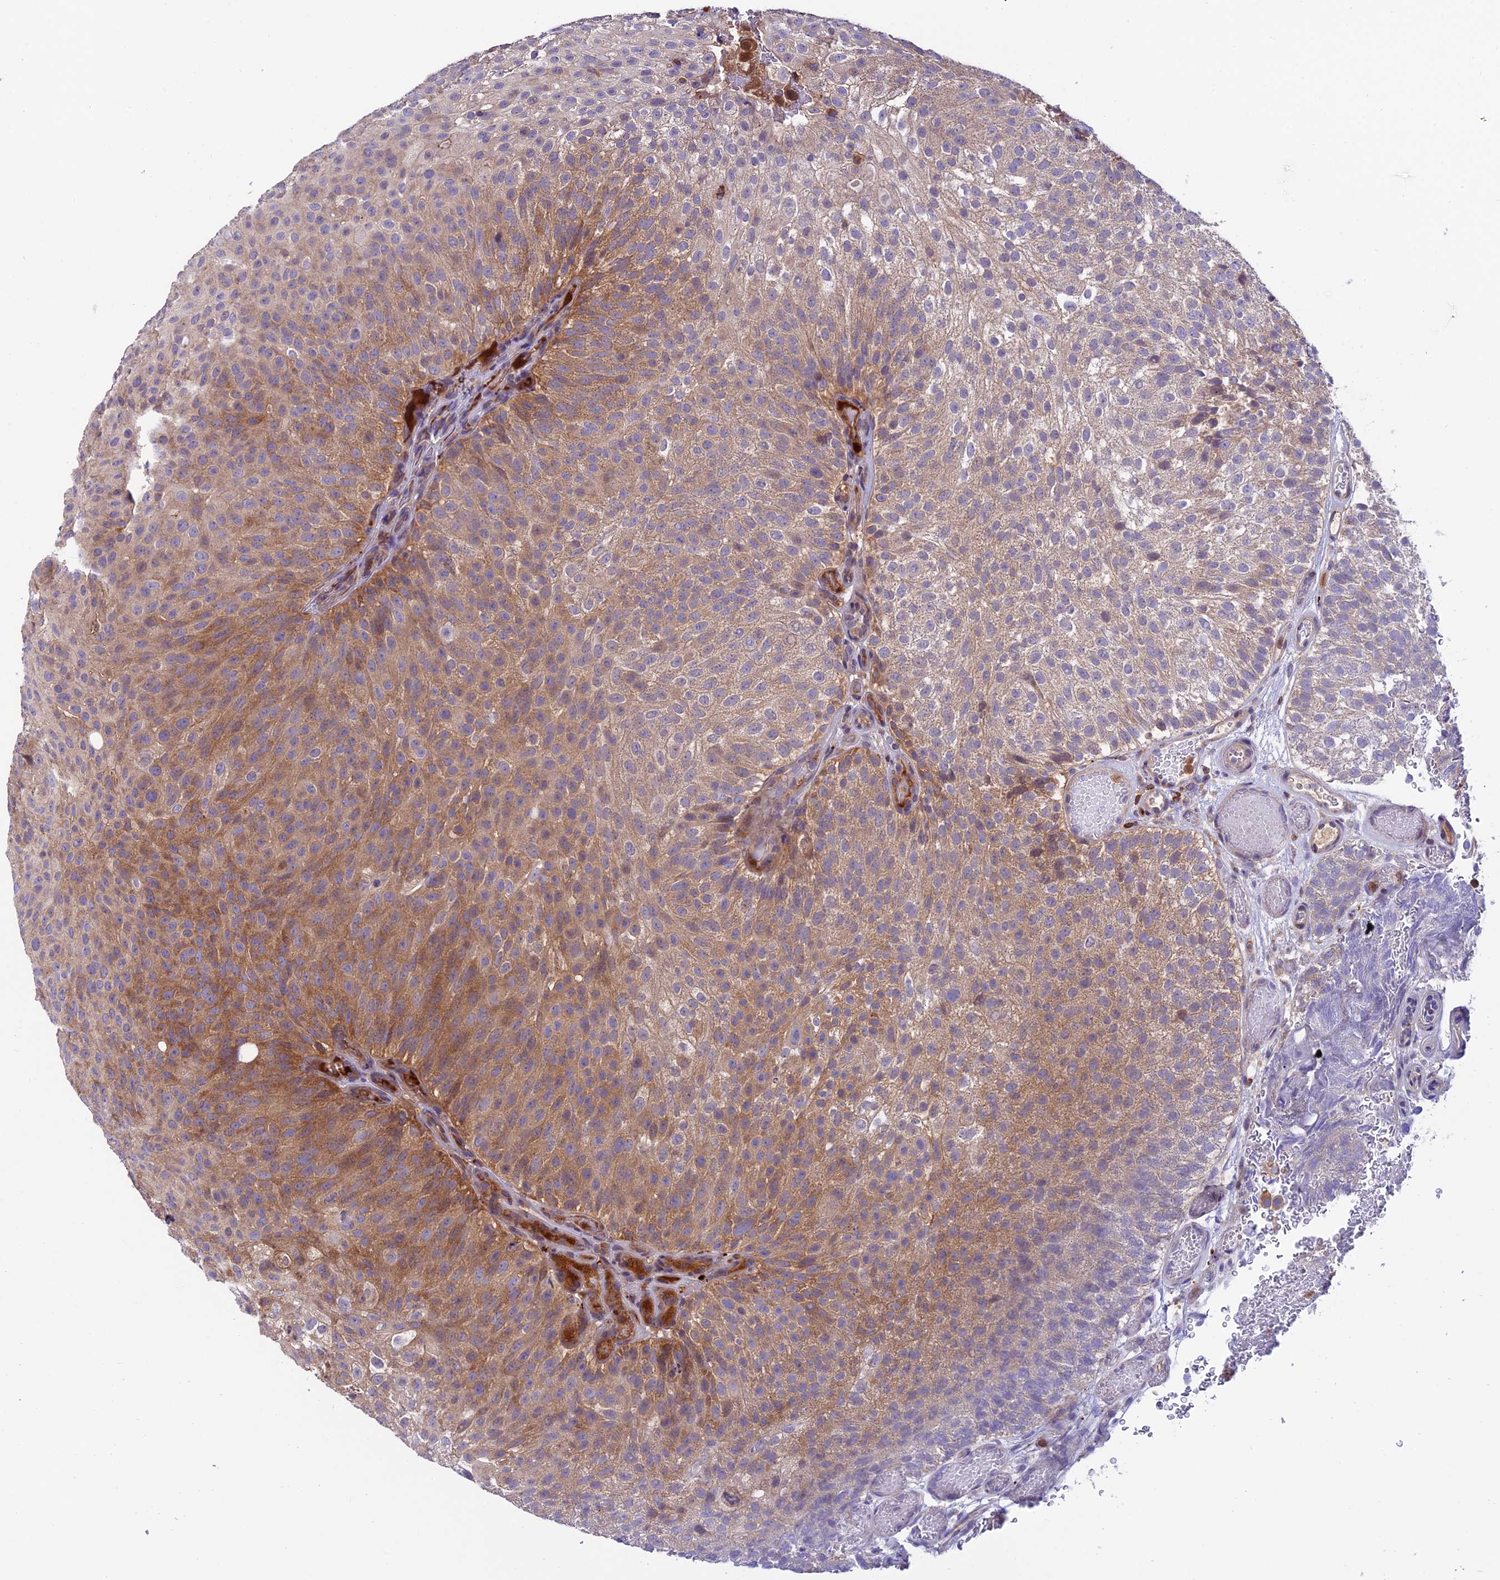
{"staining": {"intensity": "moderate", "quantity": ">75%", "location": "cytoplasmic/membranous"}, "tissue": "urothelial cancer", "cell_type": "Tumor cells", "image_type": "cancer", "snomed": [{"axis": "morphology", "description": "Urothelial carcinoma, Low grade"}, {"axis": "topography", "description": "Urinary bladder"}], "caption": "An immunohistochemistry (IHC) image of neoplastic tissue is shown. Protein staining in brown highlights moderate cytoplasmic/membranous positivity in low-grade urothelial carcinoma within tumor cells.", "gene": "ARHGEF18", "patient": {"sex": "male", "age": 78}}